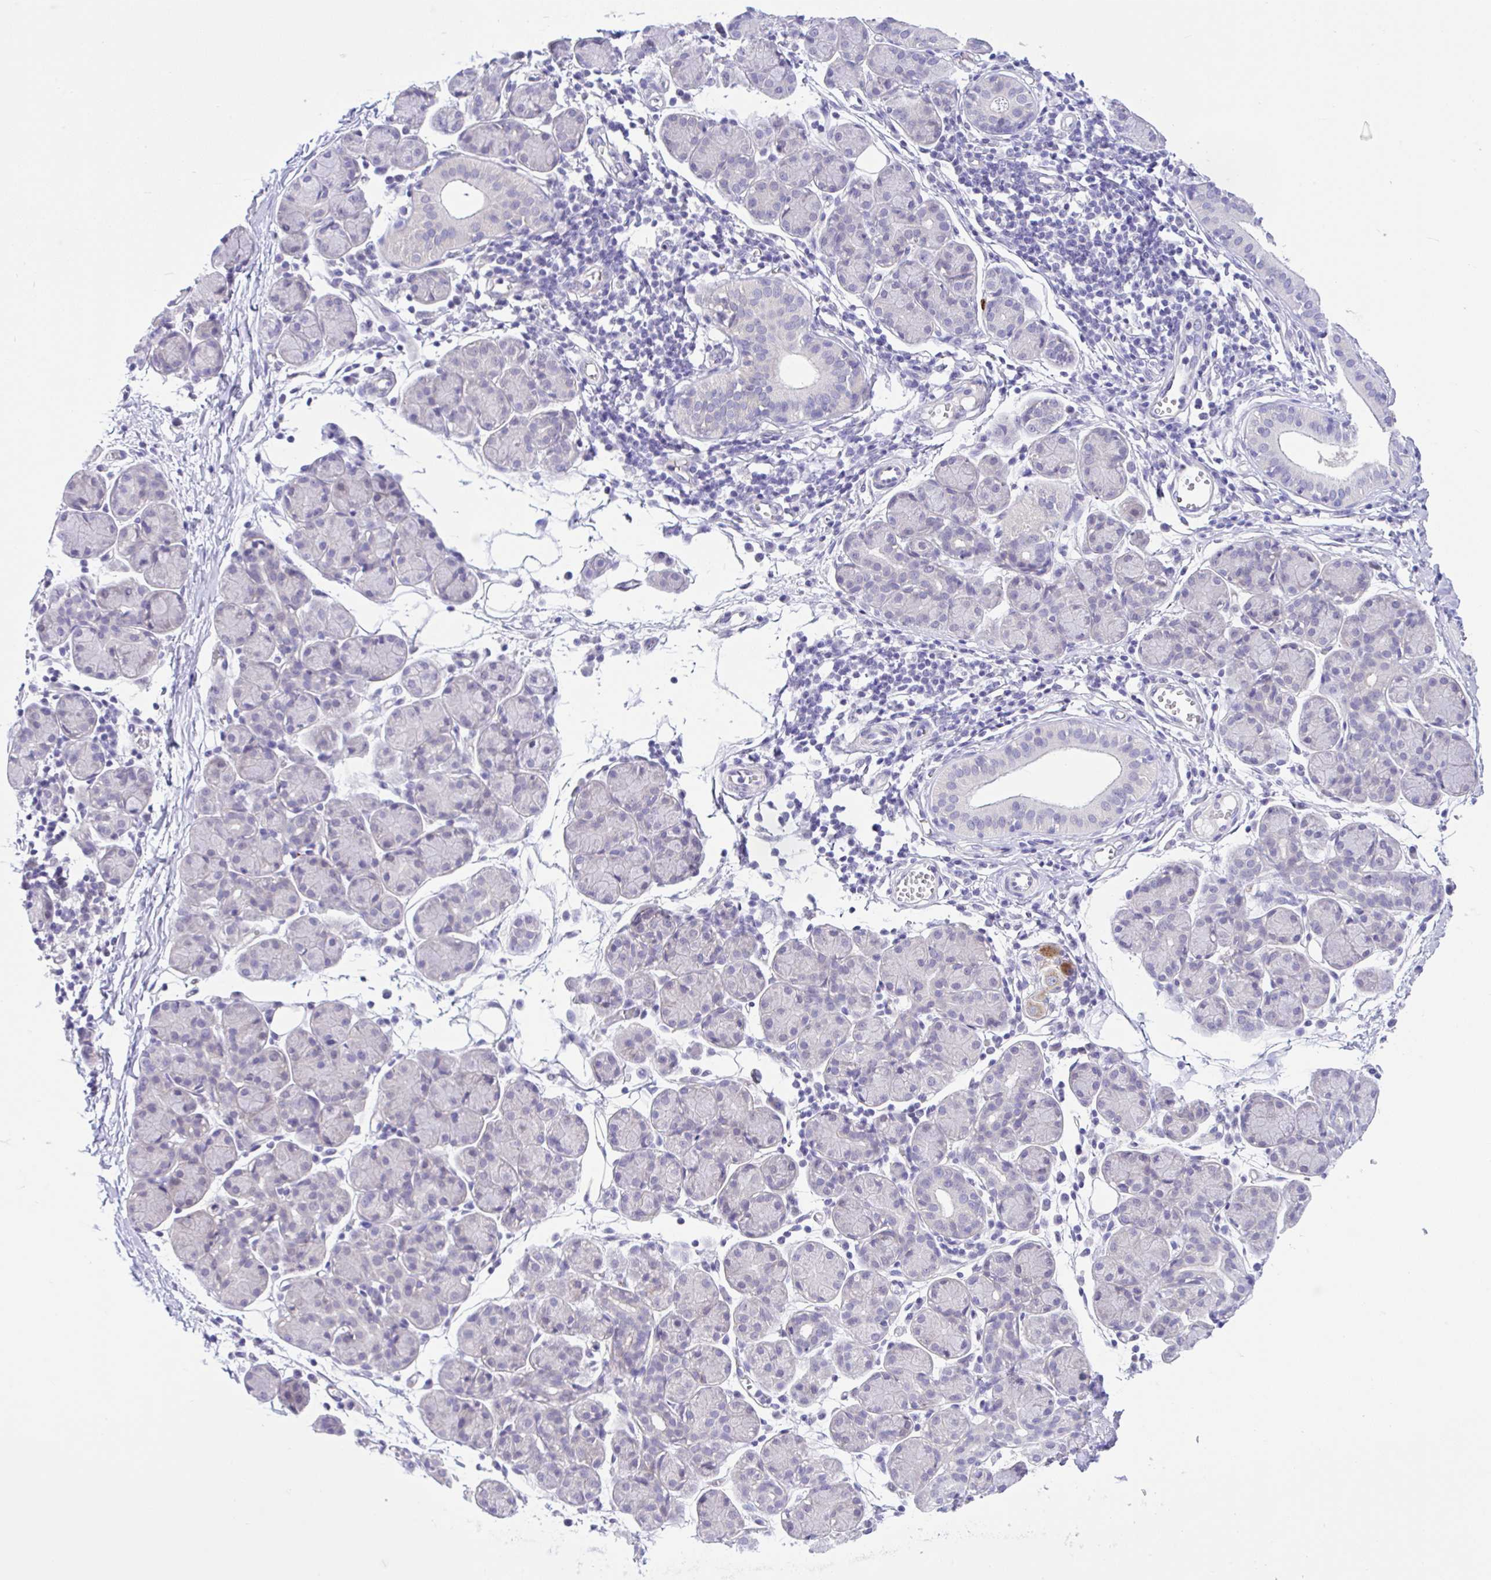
{"staining": {"intensity": "negative", "quantity": "none", "location": "none"}, "tissue": "salivary gland", "cell_type": "Glandular cells", "image_type": "normal", "snomed": [{"axis": "morphology", "description": "Normal tissue, NOS"}, {"axis": "morphology", "description": "Inflammation, NOS"}, {"axis": "topography", "description": "Lymph node"}, {"axis": "topography", "description": "Salivary gland"}], "caption": "Immunohistochemistry image of benign salivary gland: human salivary gland stained with DAB (3,3'-diaminobenzidine) reveals no significant protein staining in glandular cells. (DAB (3,3'-diaminobenzidine) IHC with hematoxylin counter stain).", "gene": "ANO4", "patient": {"sex": "male", "age": 3}}